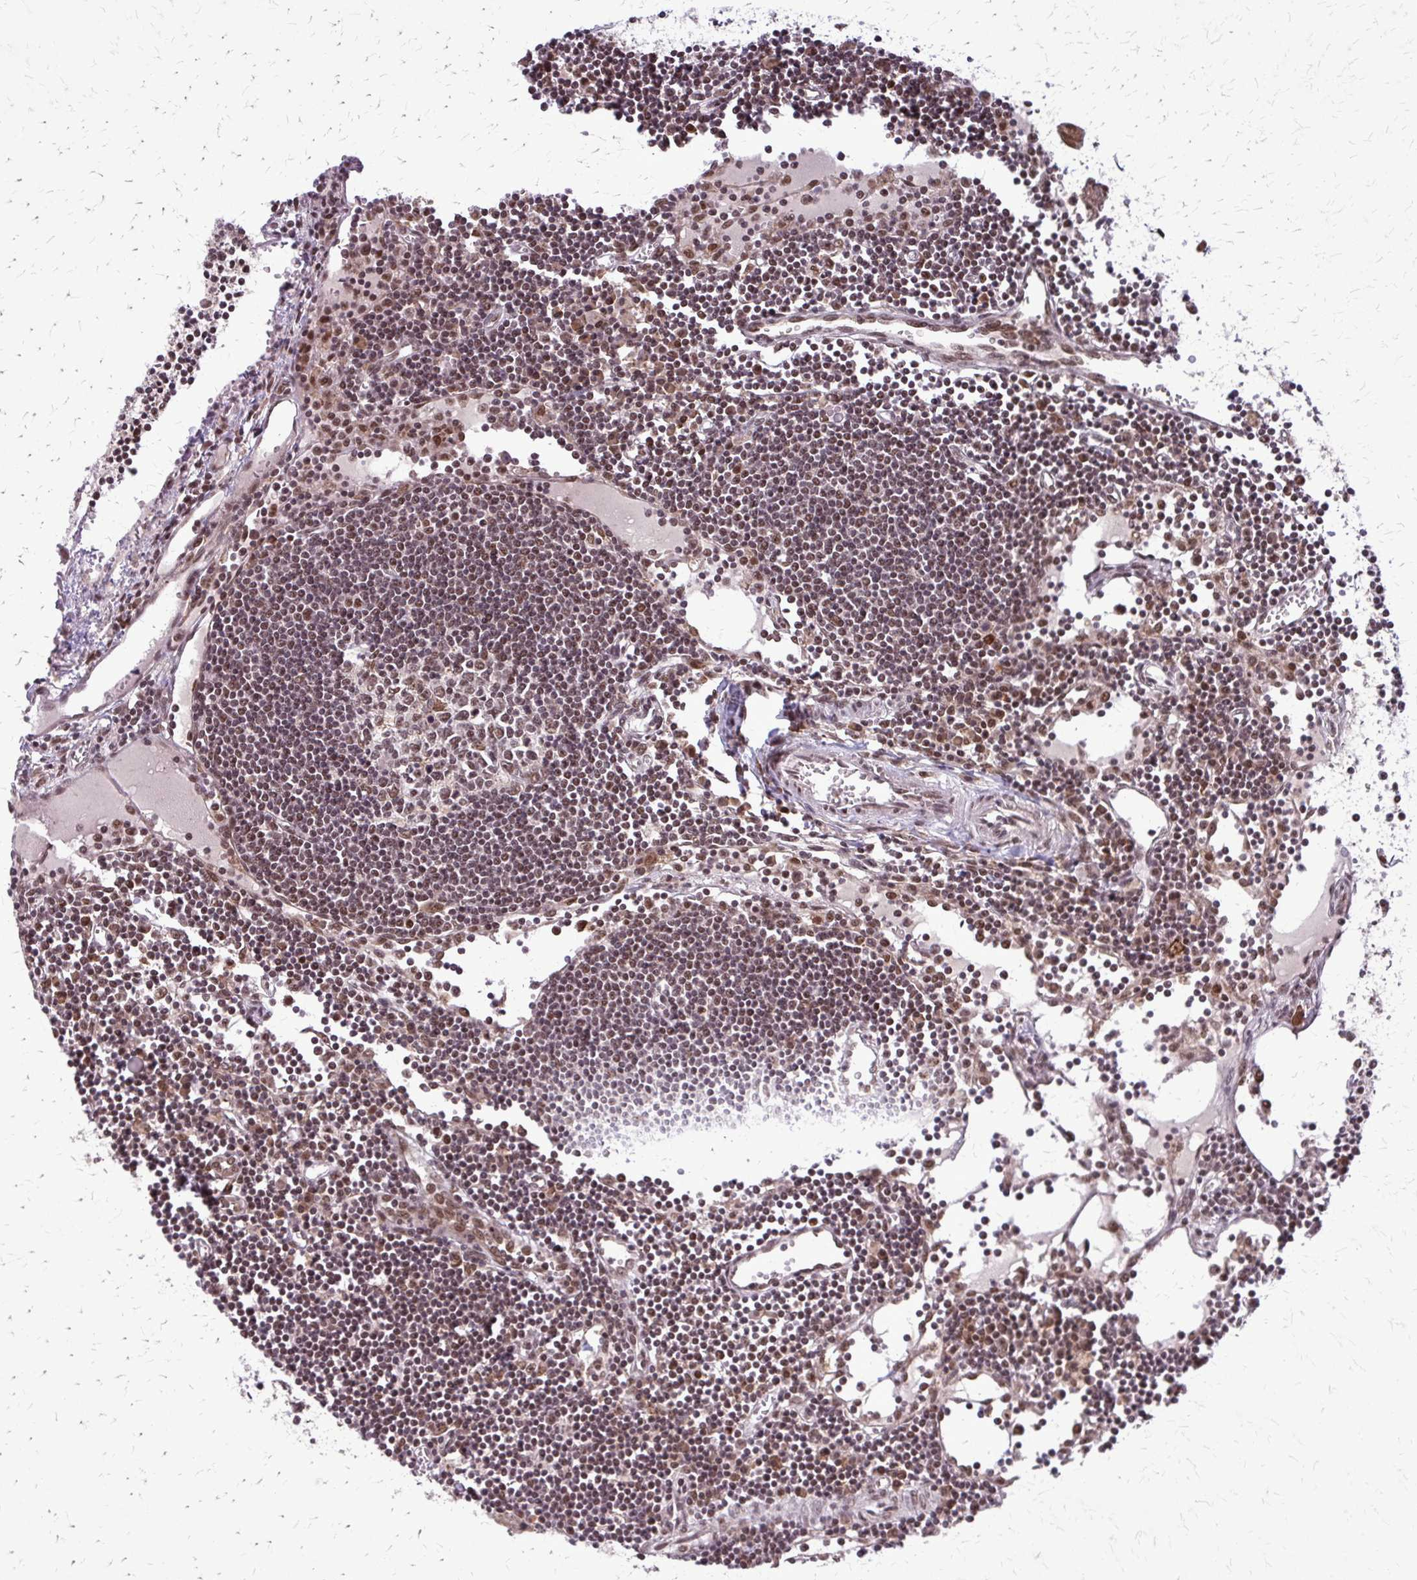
{"staining": {"intensity": "moderate", "quantity": "25%-75%", "location": "nuclear"}, "tissue": "lymph node", "cell_type": "Germinal center cells", "image_type": "normal", "snomed": [{"axis": "morphology", "description": "Normal tissue, NOS"}, {"axis": "topography", "description": "Lymph node"}], "caption": "Immunohistochemistry (IHC) (DAB) staining of benign human lymph node reveals moderate nuclear protein staining in approximately 25%-75% of germinal center cells. (IHC, brightfield microscopy, high magnification).", "gene": "HDAC3", "patient": {"sex": "female", "age": 65}}